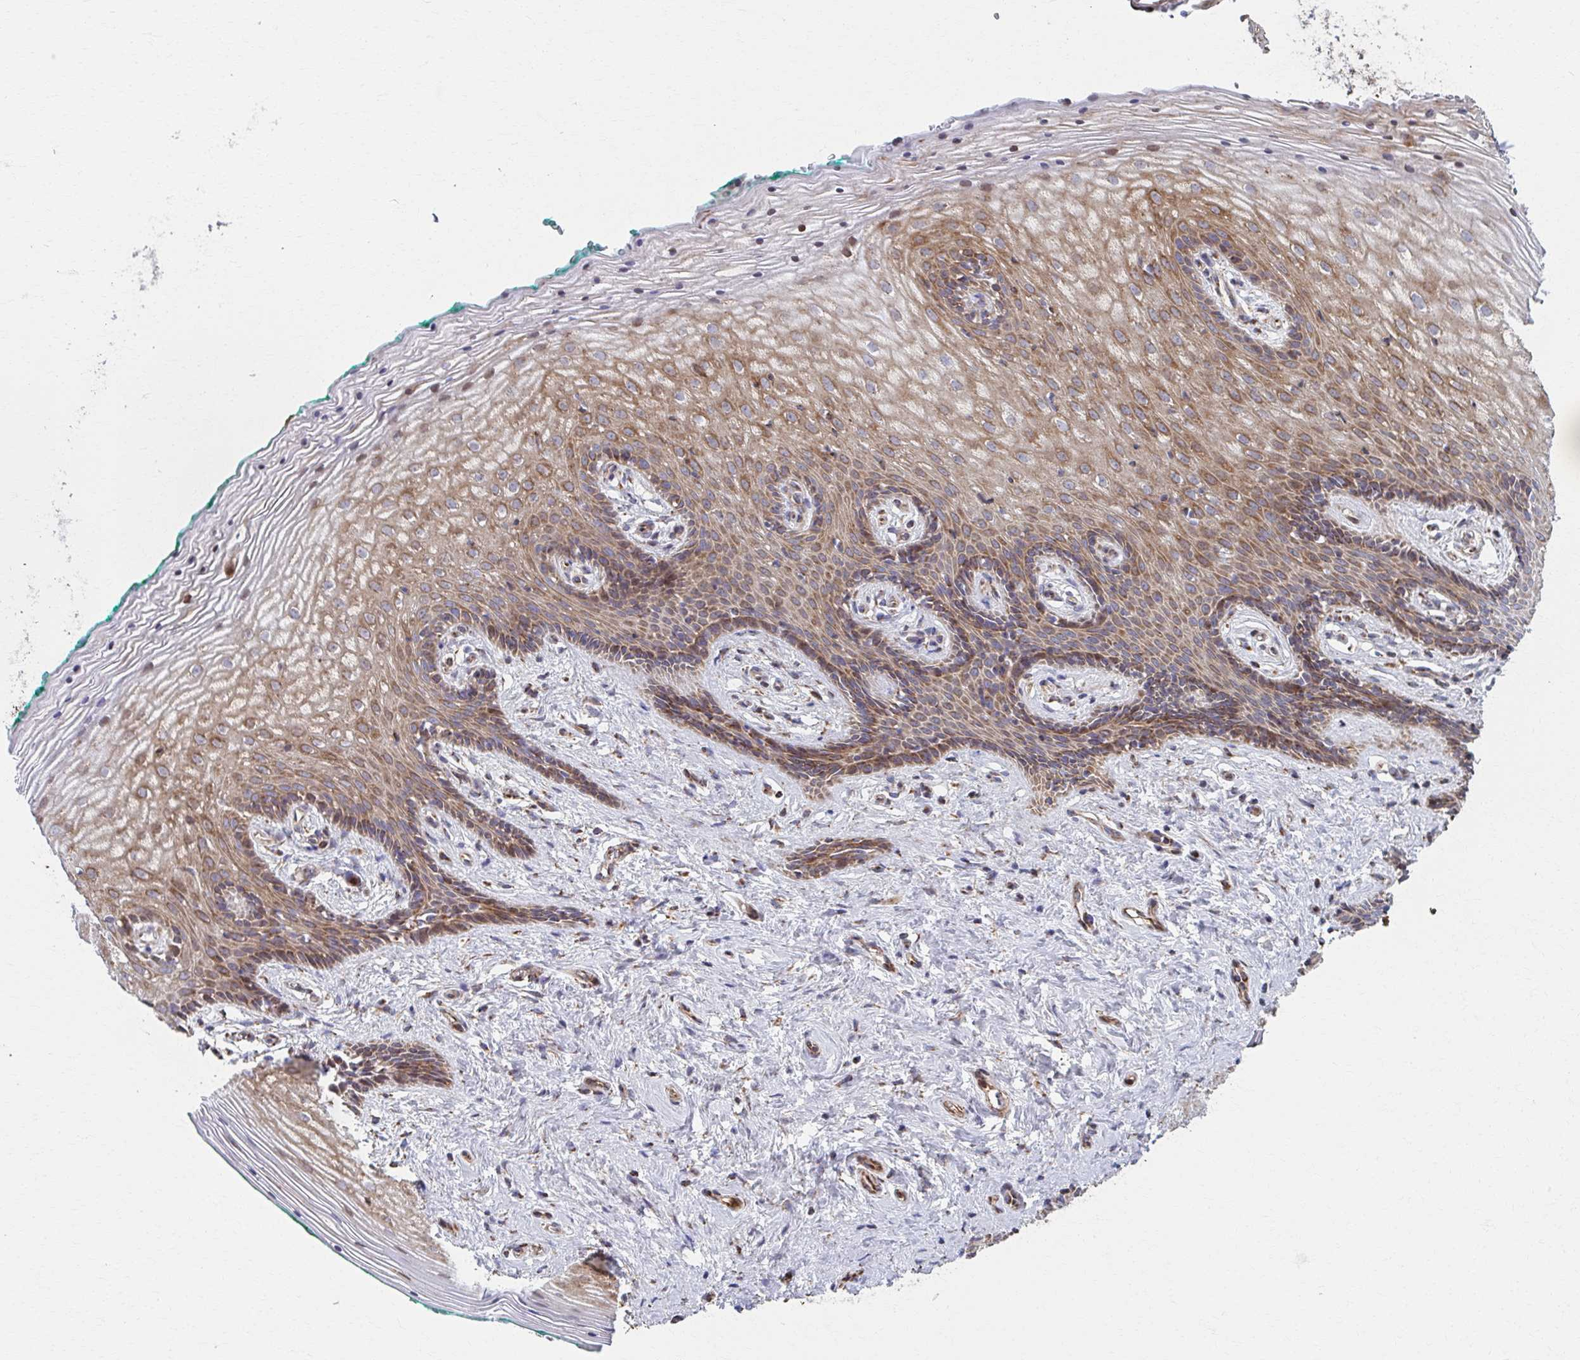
{"staining": {"intensity": "moderate", "quantity": "25%-75%", "location": "cytoplasmic/membranous"}, "tissue": "vagina", "cell_type": "Squamous epithelial cells", "image_type": "normal", "snomed": [{"axis": "morphology", "description": "Normal tissue, NOS"}, {"axis": "topography", "description": "Vagina"}], "caption": "The immunohistochemical stain highlights moderate cytoplasmic/membranous expression in squamous epithelial cells of benign vagina.", "gene": "SAT1", "patient": {"sex": "female", "age": 45}}